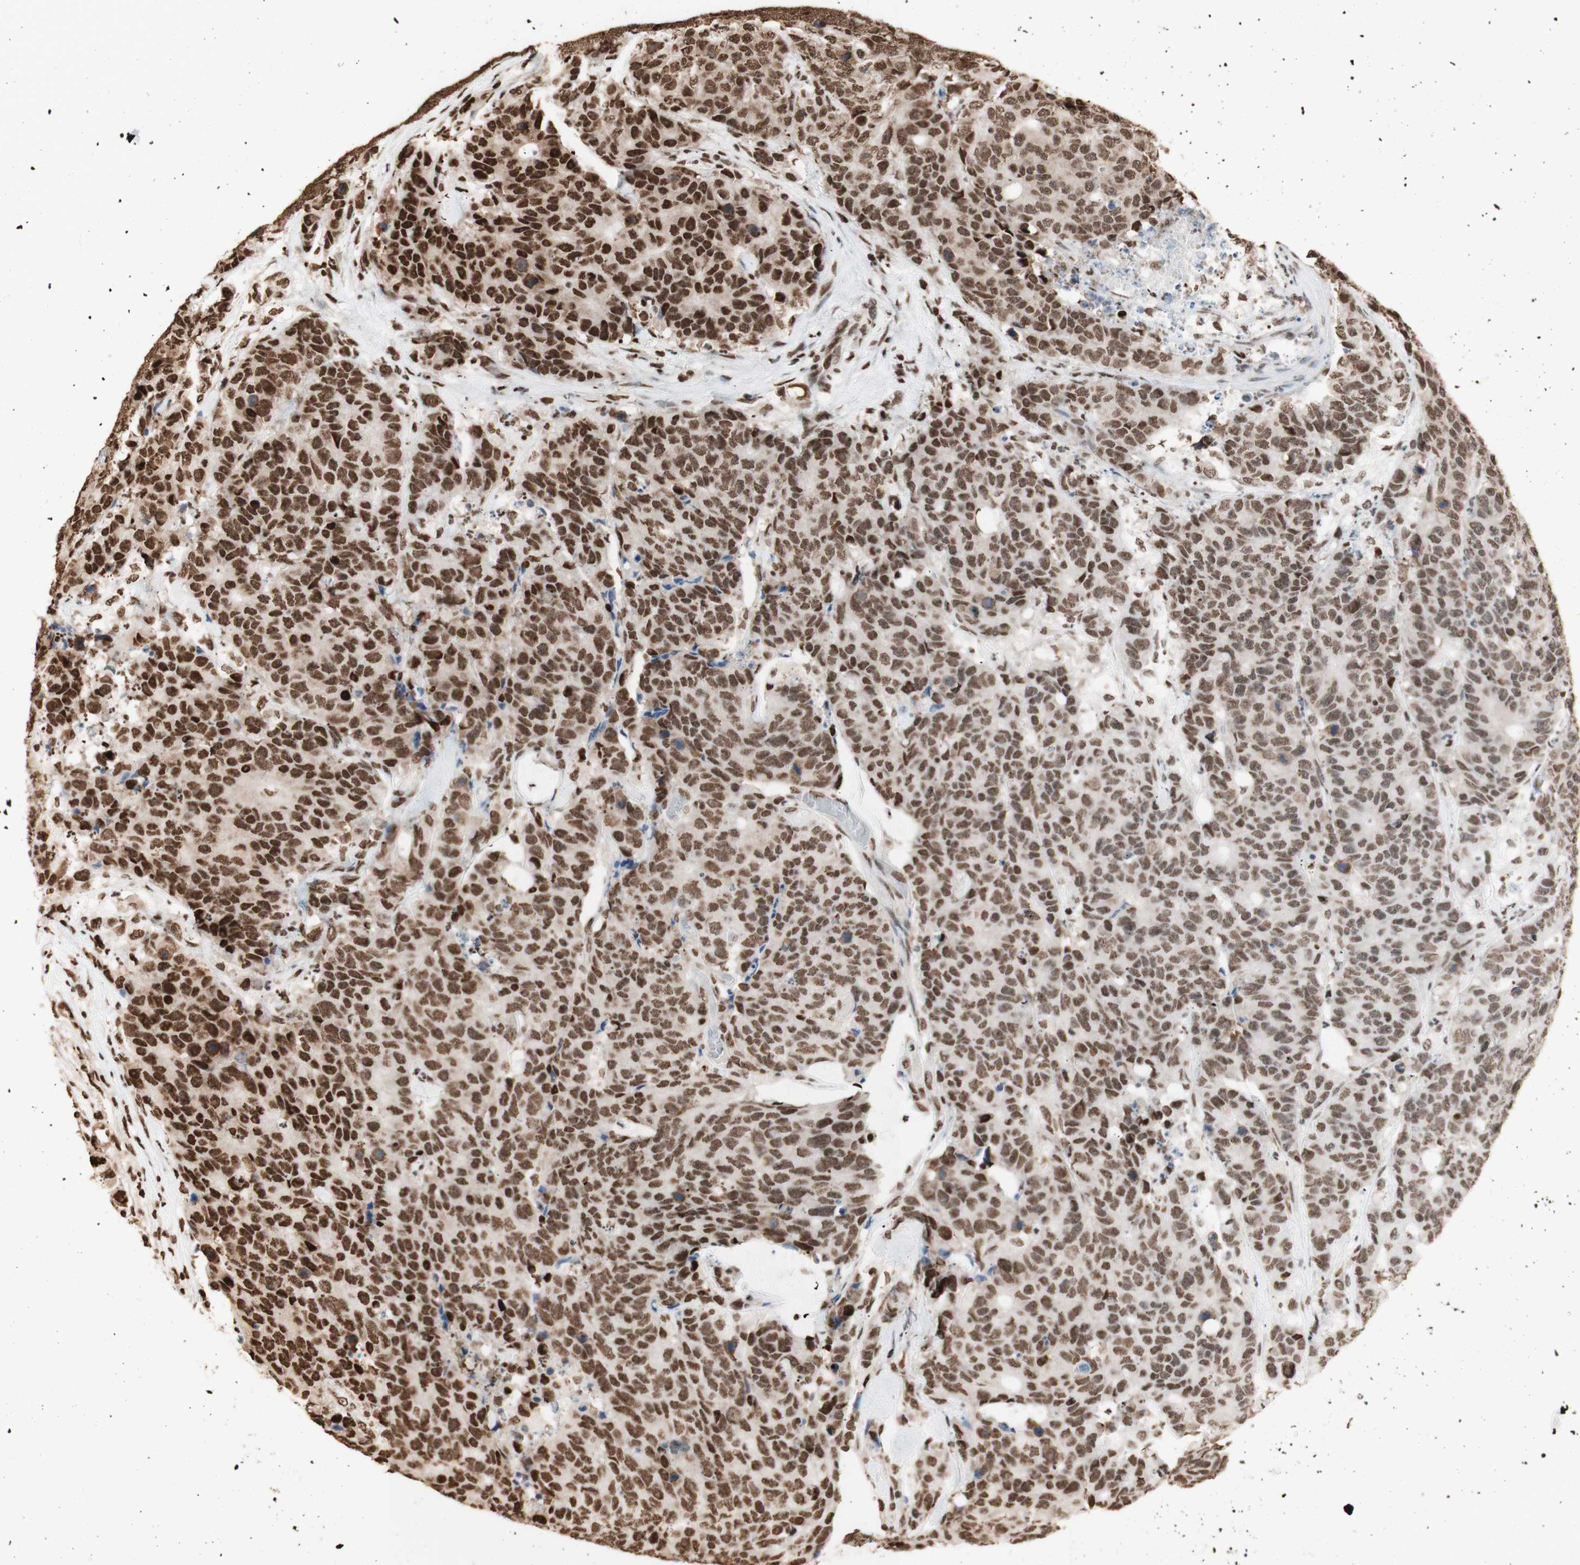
{"staining": {"intensity": "strong", "quantity": ">75%", "location": "nuclear"}, "tissue": "colorectal cancer", "cell_type": "Tumor cells", "image_type": "cancer", "snomed": [{"axis": "morphology", "description": "Adenocarcinoma, NOS"}, {"axis": "topography", "description": "Colon"}], "caption": "Tumor cells exhibit high levels of strong nuclear positivity in approximately >75% of cells in human colorectal adenocarcinoma.", "gene": "HNRNPA2B1", "patient": {"sex": "female", "age": 86}}